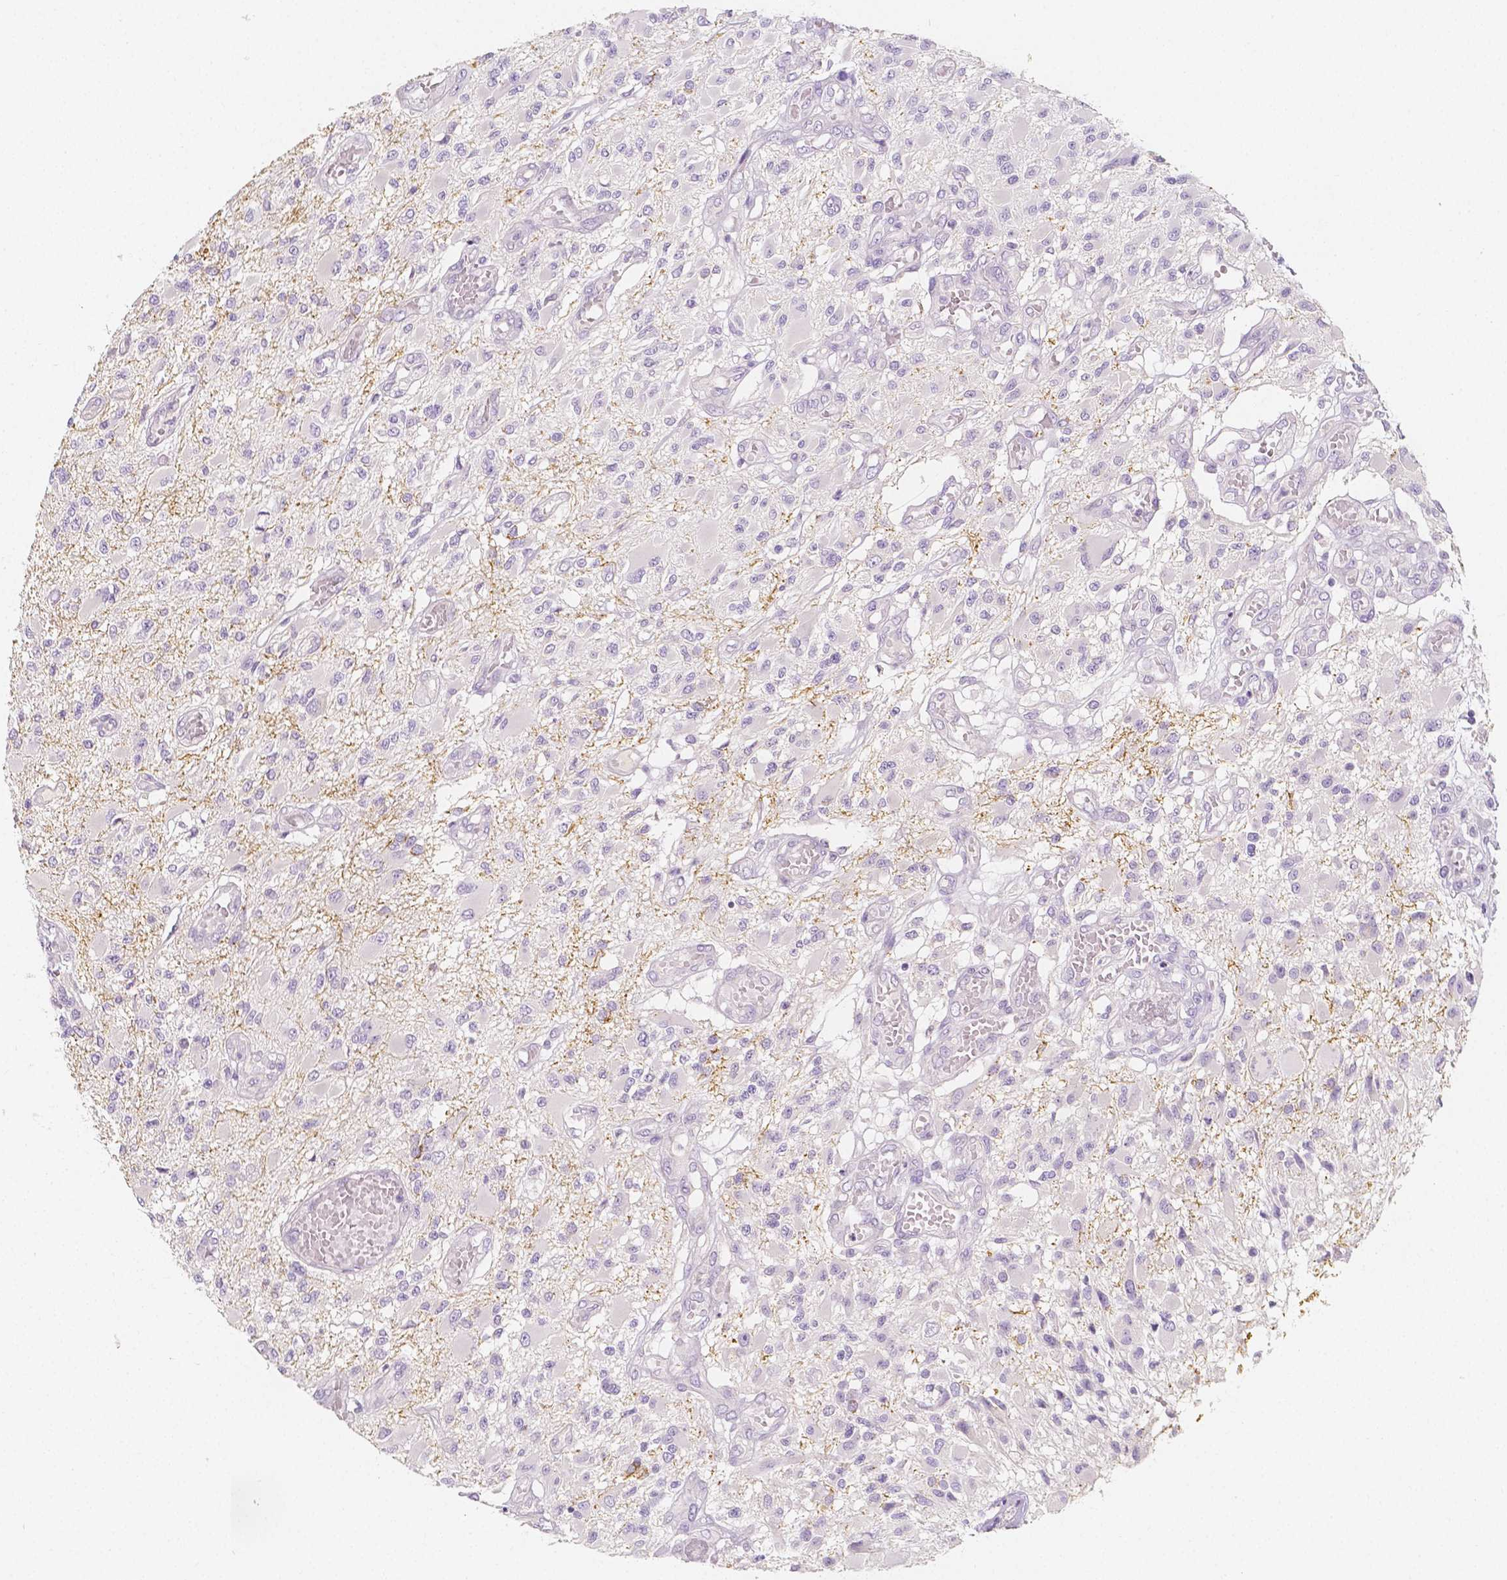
{"staining": {"intensity": "negative", "quantity": "none", "location": "none"}, "tissue": "glioma", "cell_type": "Tumor cells", "image_type": "cancer", "snomed": [{"axis": "morphology", "description": "Glioma, malignant, High grade"}, {"axis": "topography", "description": "Brain"}], "caption": "An immunohistochemistry (IHC) image of glioma is shown. There is no staining in tumor cells of glioma.", "gene": "BATF", "patient": {"sex": "female", "age": 63}}